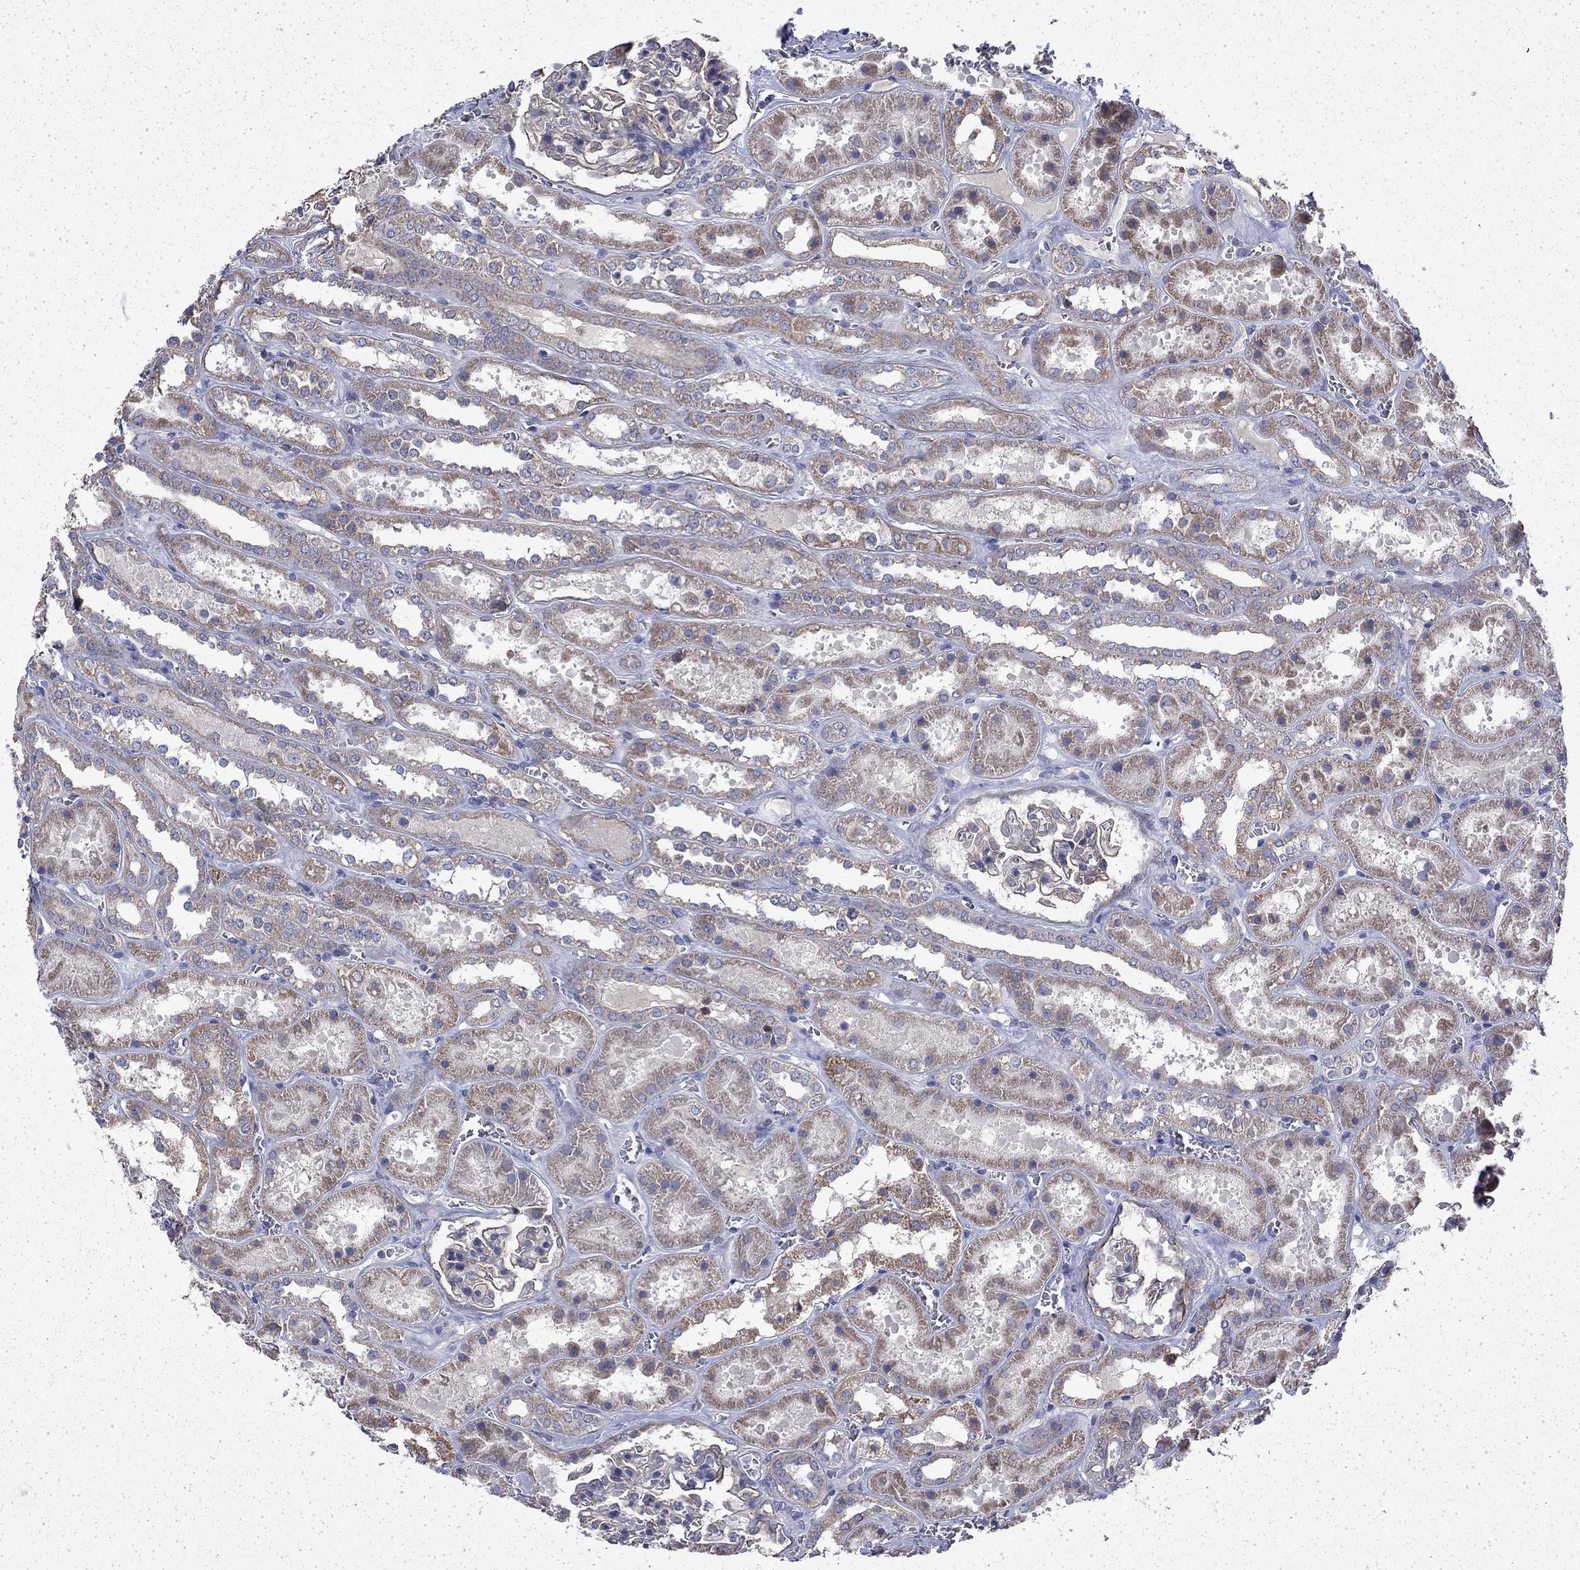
{"staining": {"intensity": "weak", "quantity": "<25%", "location": "cytoplasmic/membranous"}, "tissue": "kidney", "cell_type": "Cells in glomeruli", "image_type": "normal", "snomed": [{"axis": "morphology", "description": "Normal tissue, NOS"}, {"axis": "topography", "description": "Kidney"}], "caption": "A histopathology image of kidney stained for a protein displays no brown staining in cells in glomeruli.", "gene": "DTNA", "patient": {"sex": "female", "age": 41}}